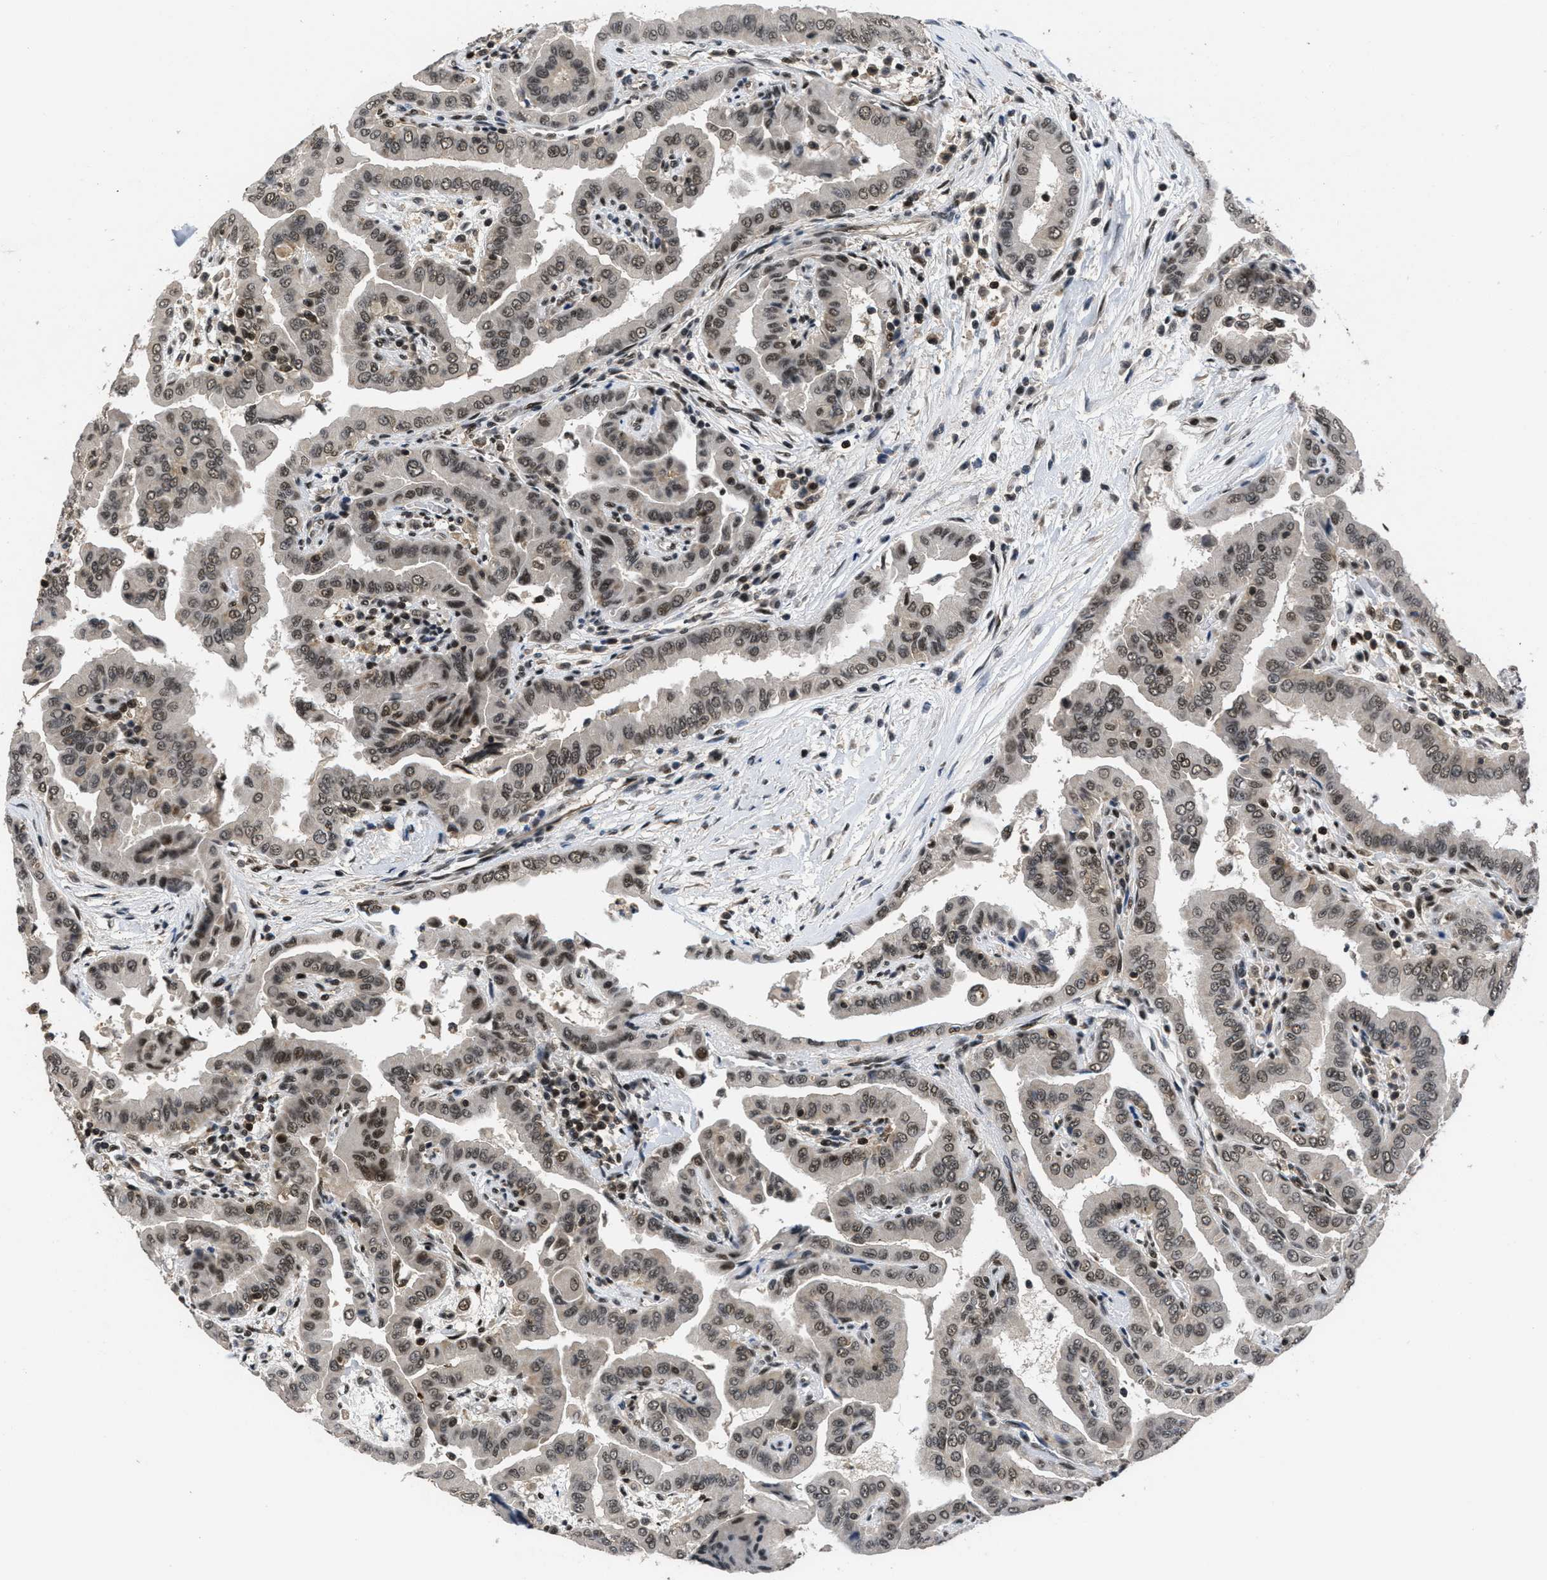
{"staining": {"intensity": "moderate", "quantity": ">75%", "location": "nuclear"}, "tissue": "thyroid cancer", "cell_type": "Tumor cells", "image_type": "cancer", "snomed": [{"axis": "morphology", "description": "Papillary adenocarcinoma, NOS"}, {"axis": "topography", "description": "Thyroid gland"}], "caption": "A medium amount of moderate nuclear expression is identified in about >75% of tumor cells in papillary adenocarcinoma (thyroid) tissue. Using DAB (brown) and hematoxylin (blue) stains, captured at high magnification using brightfield microscopy.", "gene": "CUL4B", "patient": {"sex": "male", "age": 33}}